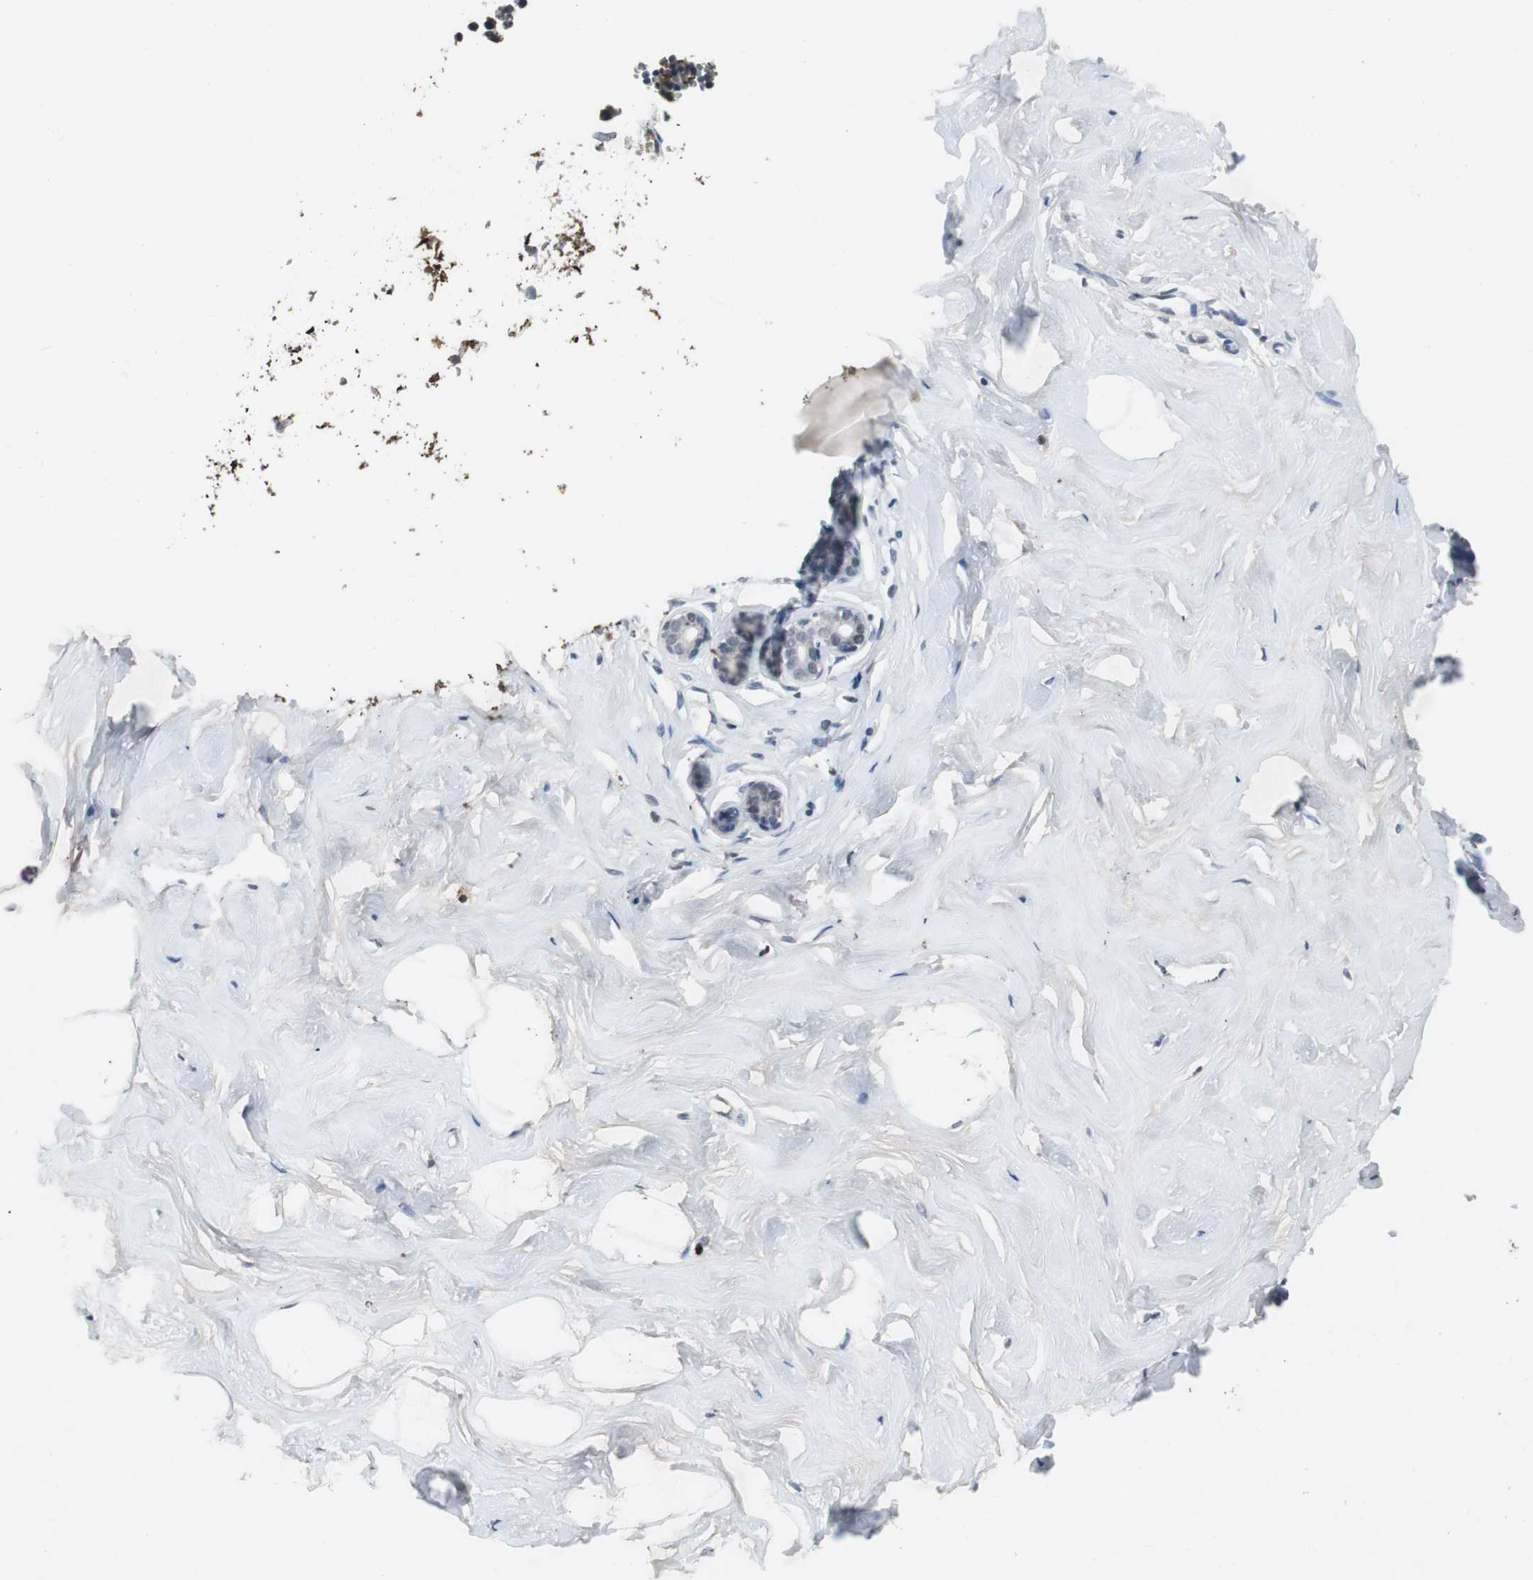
{"staining": {"intensity": "negative", "quantity": "none", "location": "none"}, "tissue": "breast", "cell_type": "Adipocytes", "image_type": "normal", "snomed": [{"axis": "morphology", "description": "Normal tissue, NOS"}, {"axis": "topography", "description": "Breast"}], "caption": "Protein analysis of normal breast demonstrates no significant positivity in adipocytes. (DAB IHC visualized using brightfield microscopy, high magnification).", "gene": "ADNP2", "patient": {"sex": "female", "age": 23}}